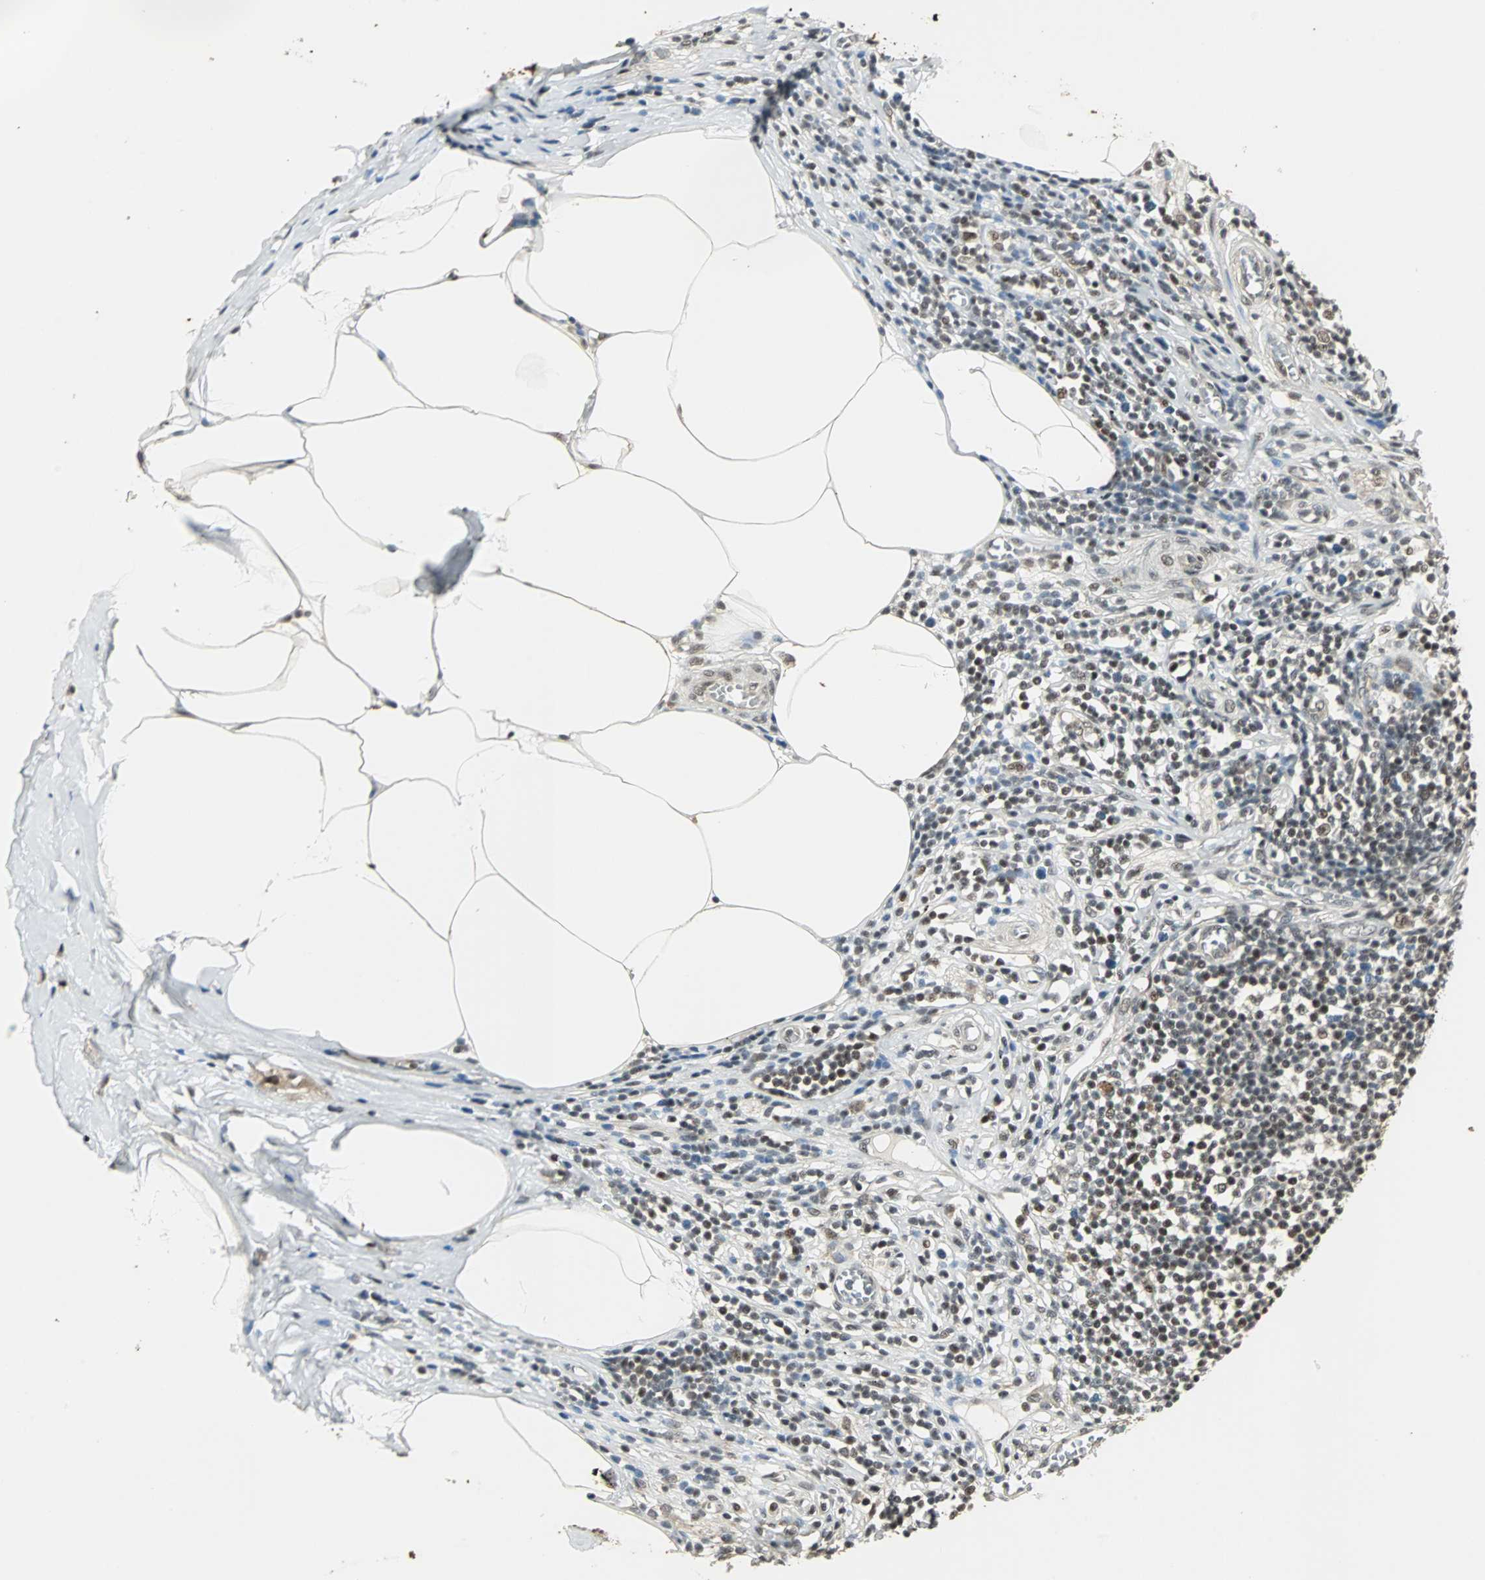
{"staining": {"intensity": "moderate", "quantity": "<25%", "location": "nuclear"}, "tissue": "appendix", "cell_type": "Glandular cells", "image_type": "normal", "snomed": [{"axis": "morphology", "description": "Normal tissue, NOS"}, {"axis": "morphology", "description": "Inflammation, NOS"}, {"axis": "topography", "description": "Appendix"}], "caption": "Immunohistochemistry (IHC) histopathology image of normal appendix: human appendix stained using immunohistochemistry (IHC) shows low levels of moderate protein expression localized specifically in the nuclear of glandular cells, appearing as a nuclear brown color.", "gene": "MED4", "patient": {"sex": "male", "age": 46}}